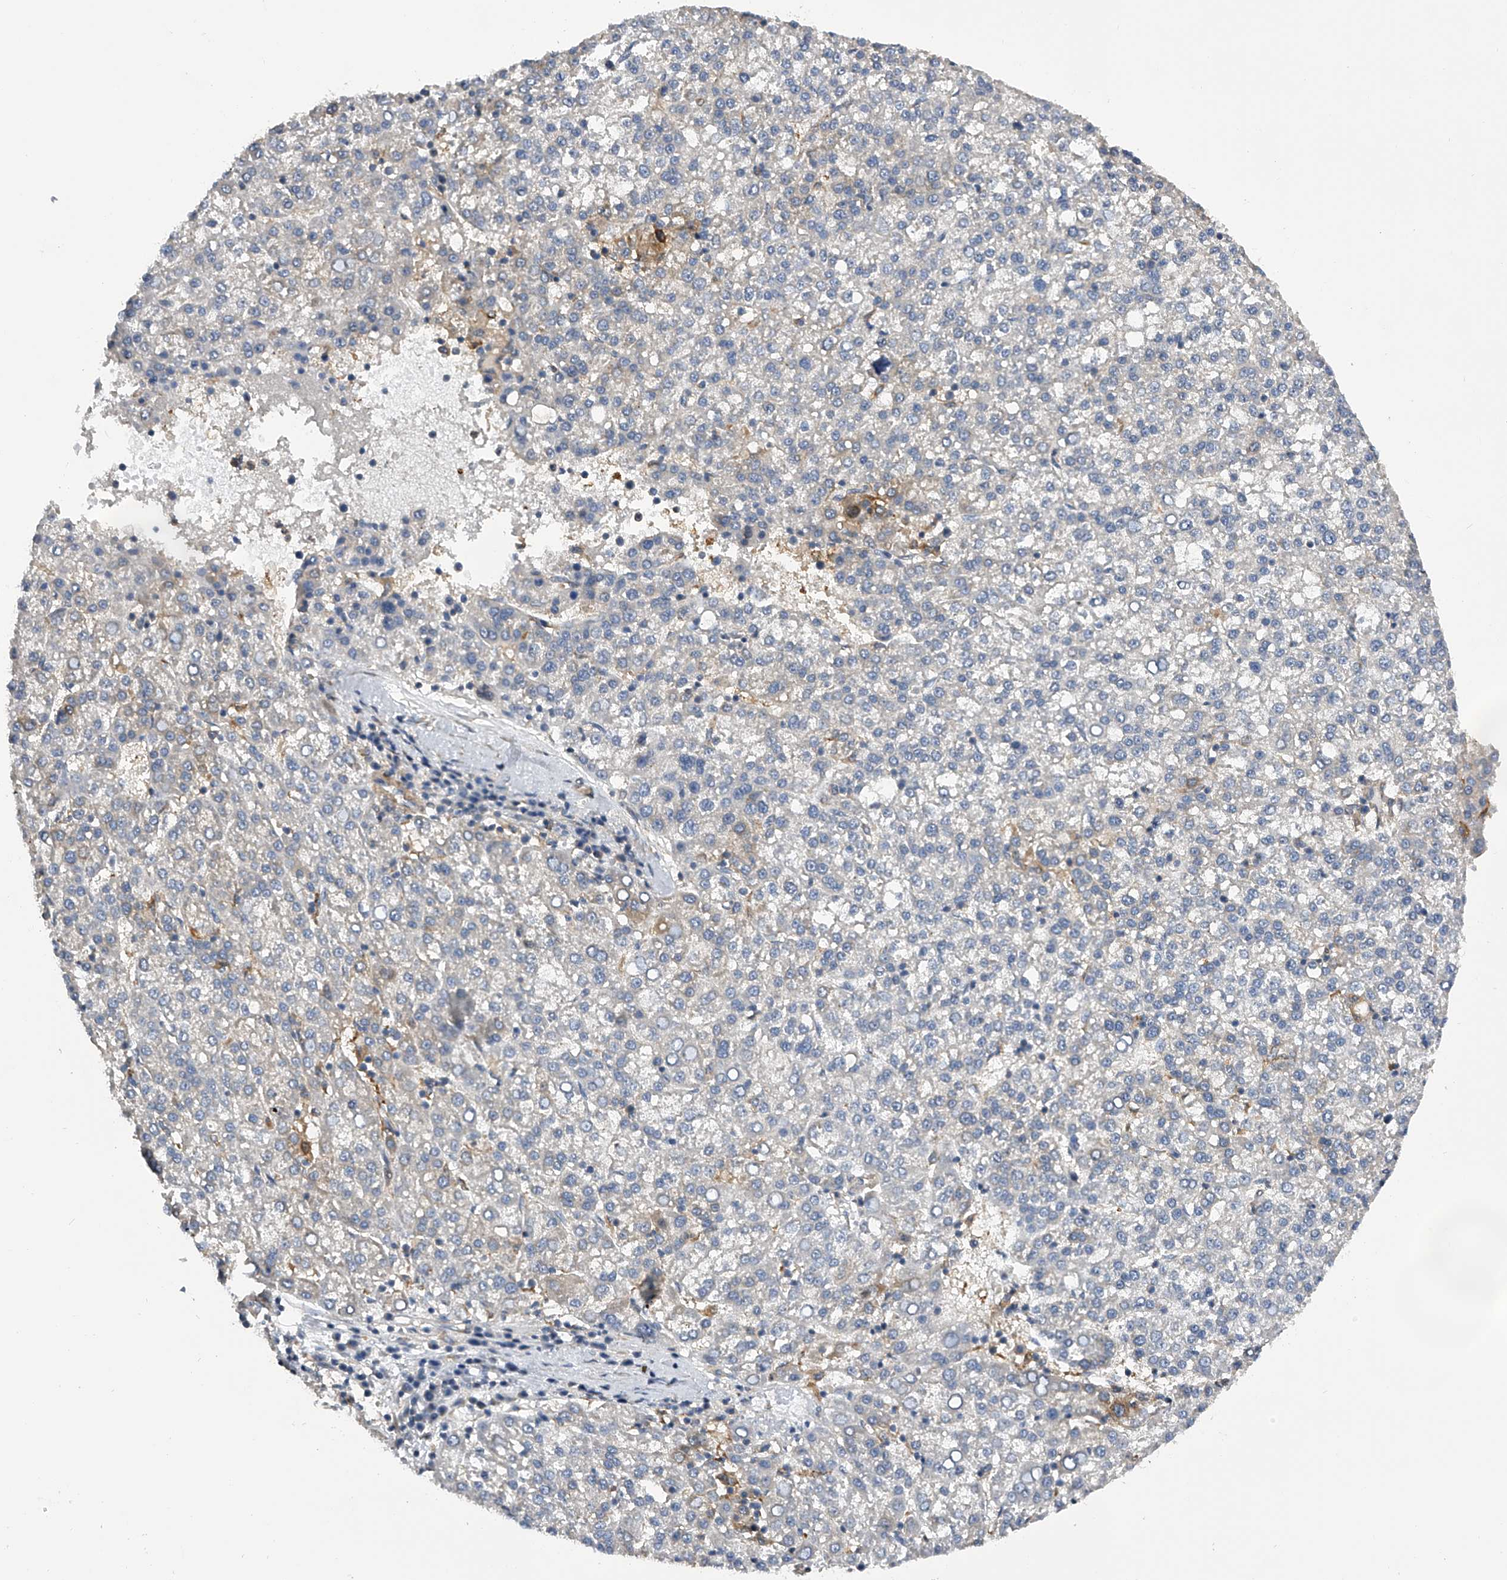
{"staining": {"intensity": "negative", "quantity": "none", "location": "none"}, "tissue": "liver cancer", "cell_type": "Tumor cells", "image_type": "cancer", "snomed": [{"axis": "morphology", "description": "Carcinoma, Hepatocellular, NOS"}, {"axis": "topography", "description": "Liver"}], "caption": "The micrograph reveals no significant expression in tumor cells of hepatocellular carcinoma (liver).", "gene": "PTPRA", "patient": {"sex": "female", "age": 58}}